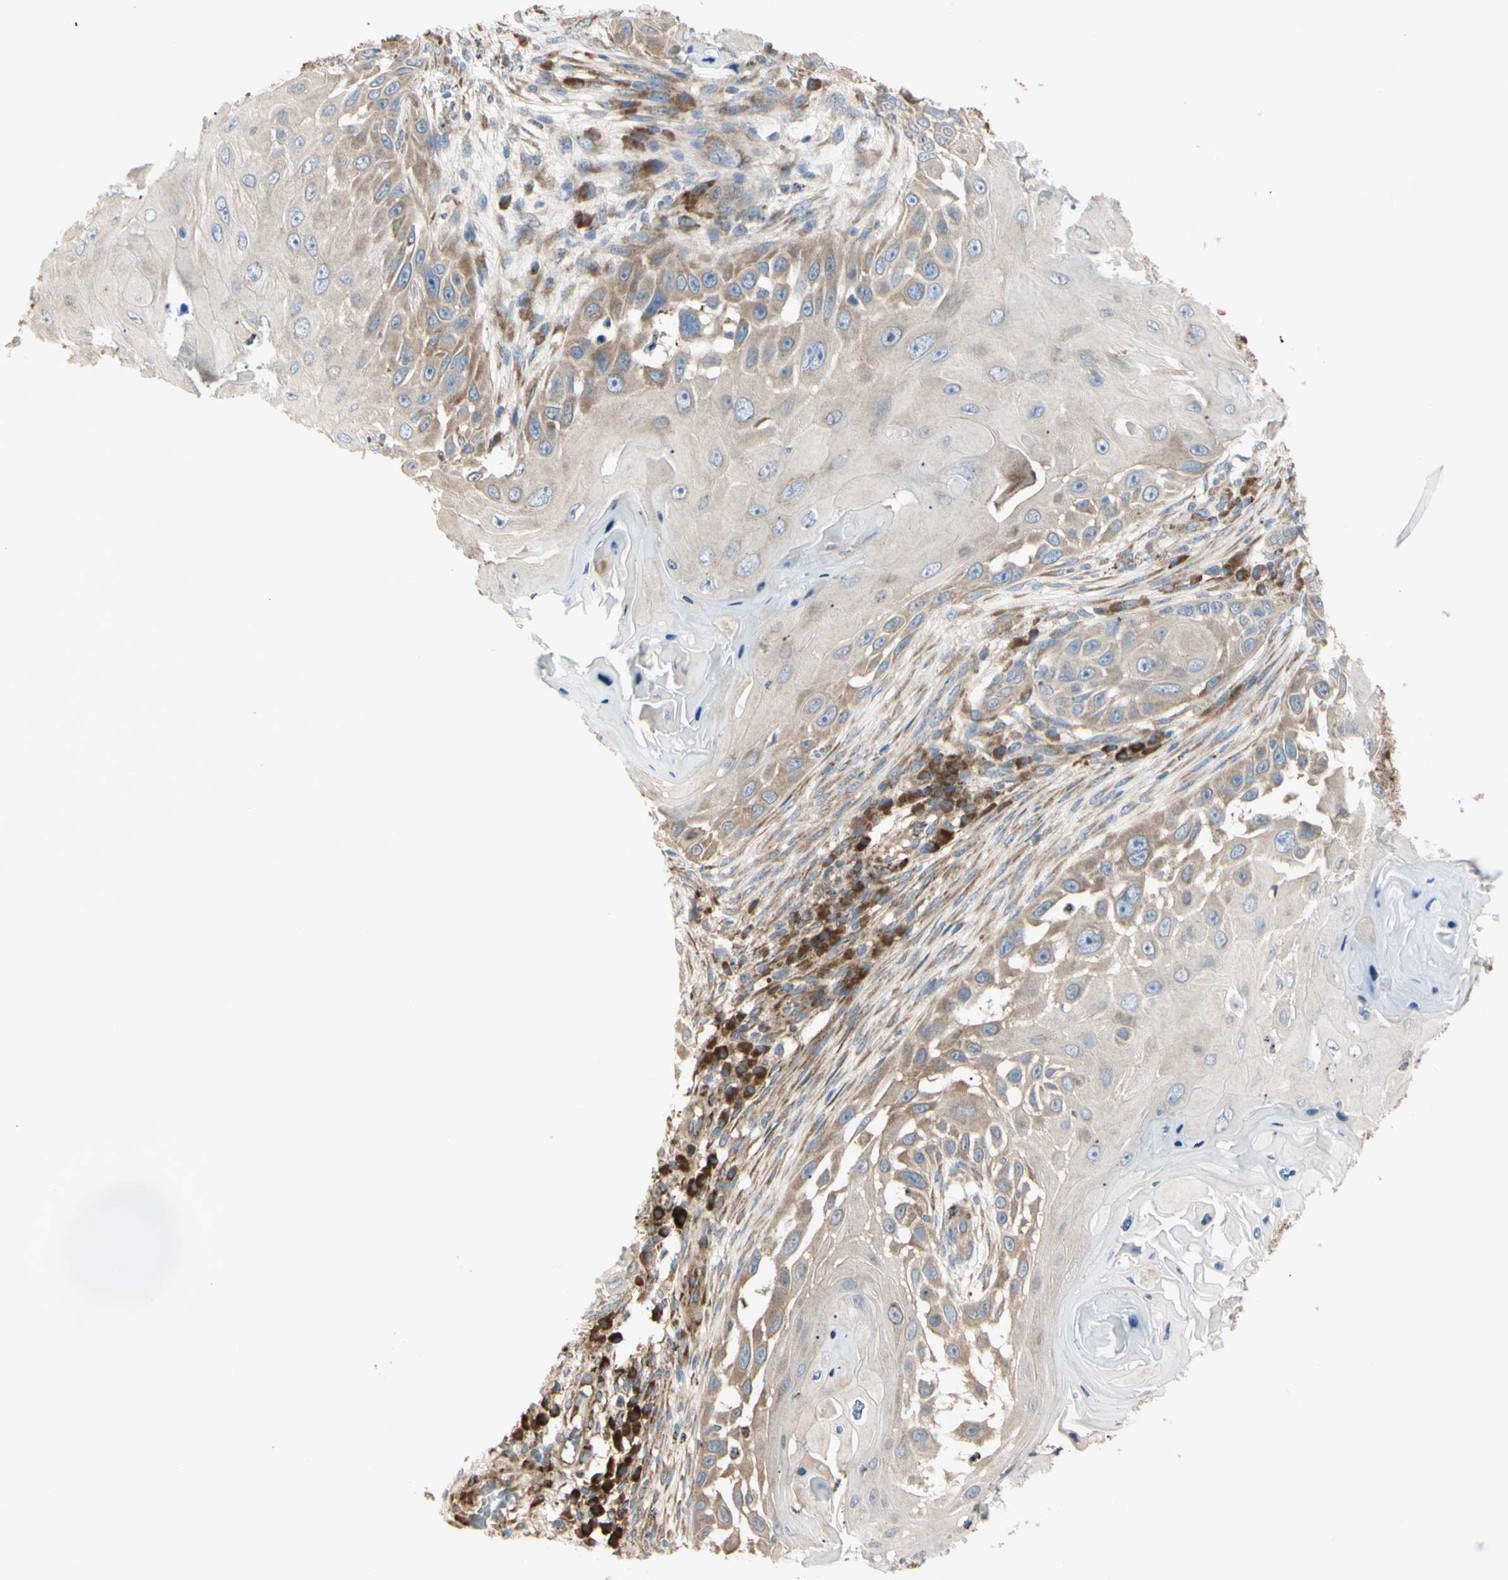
{"staining": {"intensity": "weak", "quantity": "25%-75%", "location": "cytoplasmic/membranous"}, "tissue": "skin cancer", "cell_type": "Tumor cells", "image_type": "cancer", "snomed": [{"axis": "morphology", "description": "Squamous cell carcinoma, NOS"}, {"axis": "topography", "description": "Skin"}], "caption": "IHC of human skin cancer shows low levels of weak cytoplasmic/membranous staining in about 25%-75% of tumor cells. (IHC, brightfield microscopy, high magnification).", "gene": "EIF5A", "patient": {"sex": "female", "age": 44}}